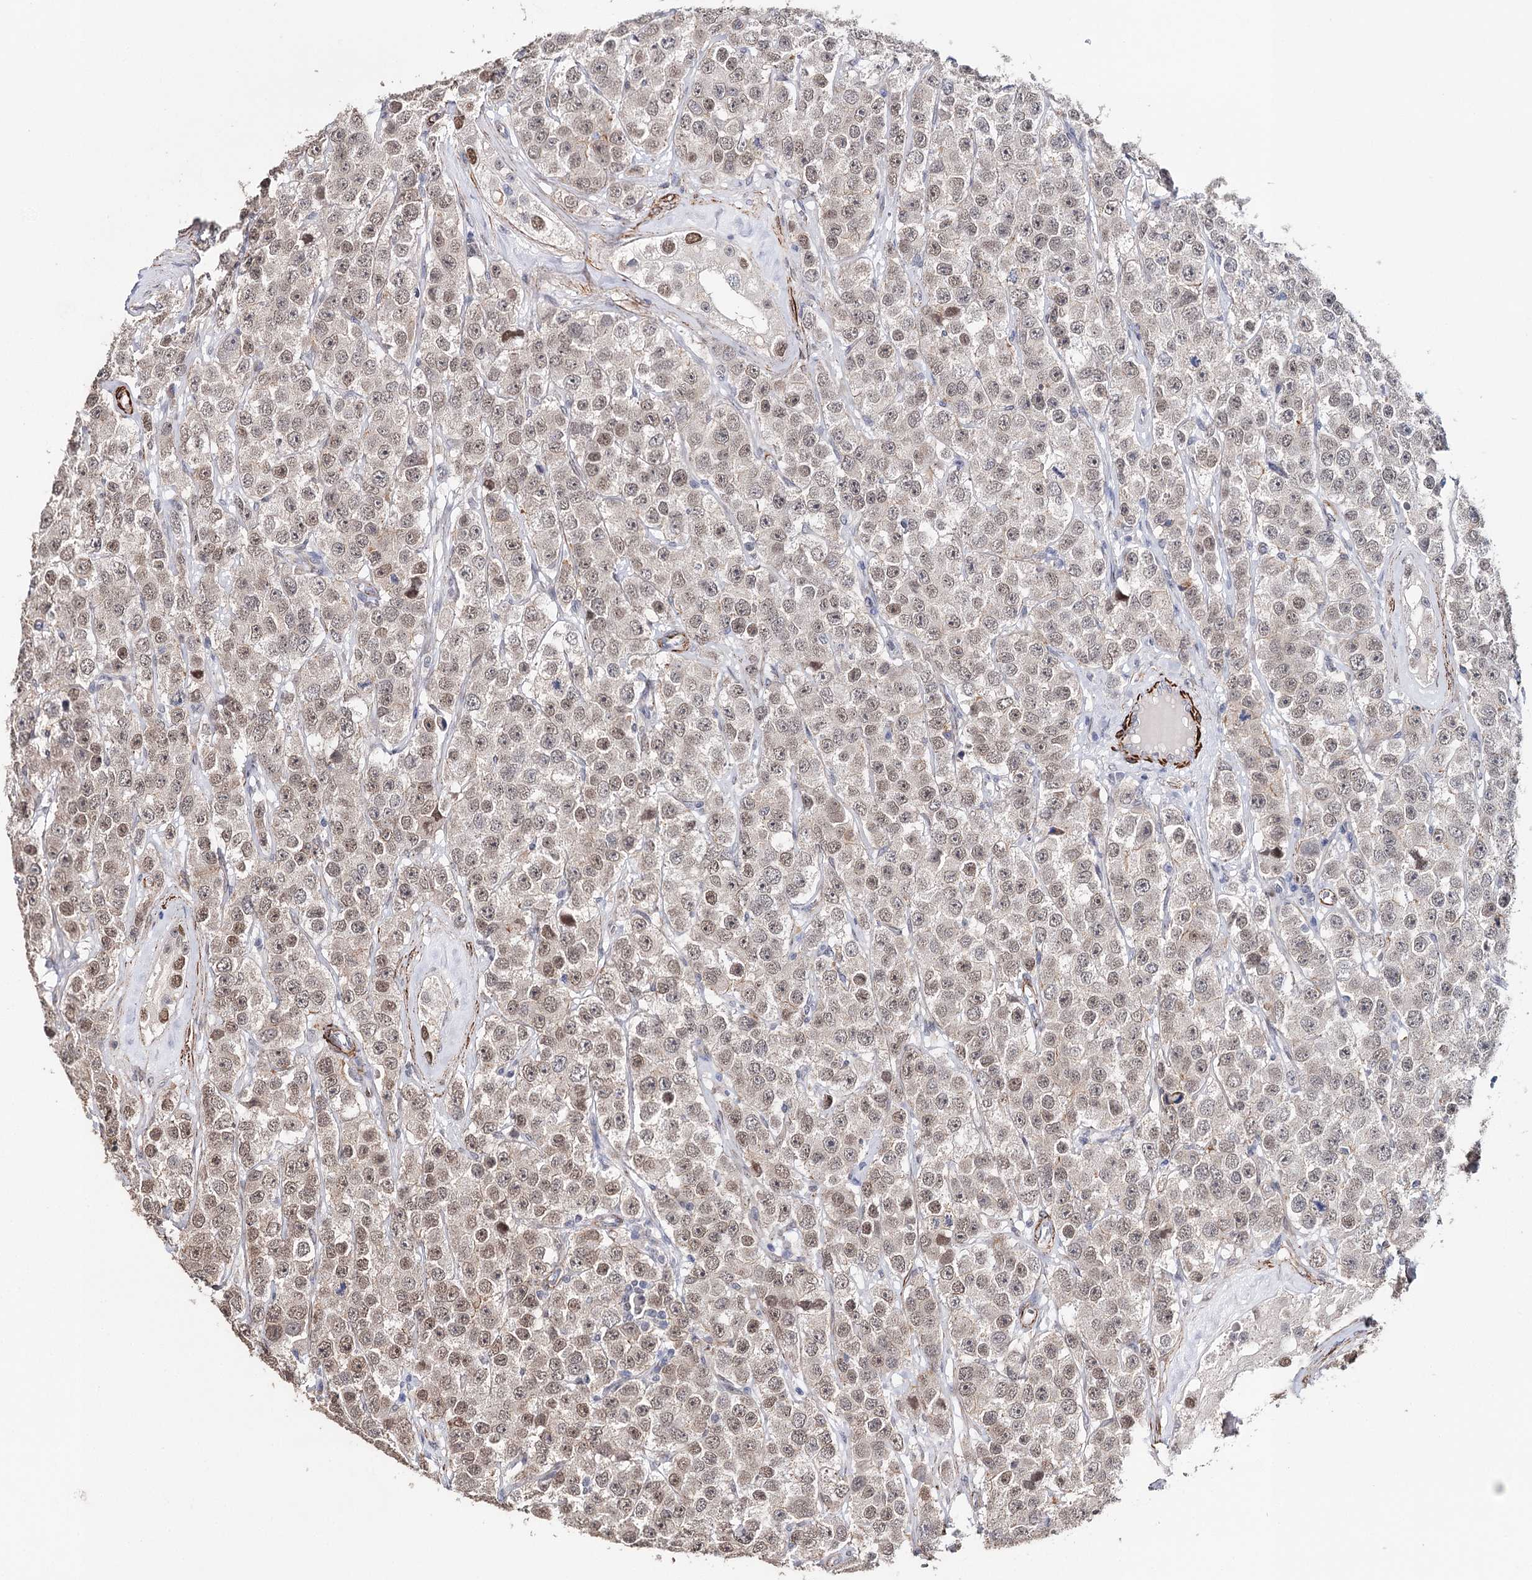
{"staining": {"intensity": "moderate", "quantity": ">75%", "location": "nuclear"}, "tissue": "testis cancer", "cell_type": "Tumor cells", "image_type": "cancer", "snomed": [{"axis": "morphology", "description": "Seminoma, NOS"}, {"axis": "topography", "description": "Testis"}], "caption": "Immunohistochemistry staining of testis cancer, which displays medium levels of moderate nuclear expression in about >75% of tumor cells indicating moderate nuclear protein positivity. The staining was performed using DAB (3,3'-diaminobenzidine) (brown) for protein detection and nuclei were counterstained in hematoxylin (blue).", "gene": "CFAP46", "patient": {"sex": "male", "age": 28}}